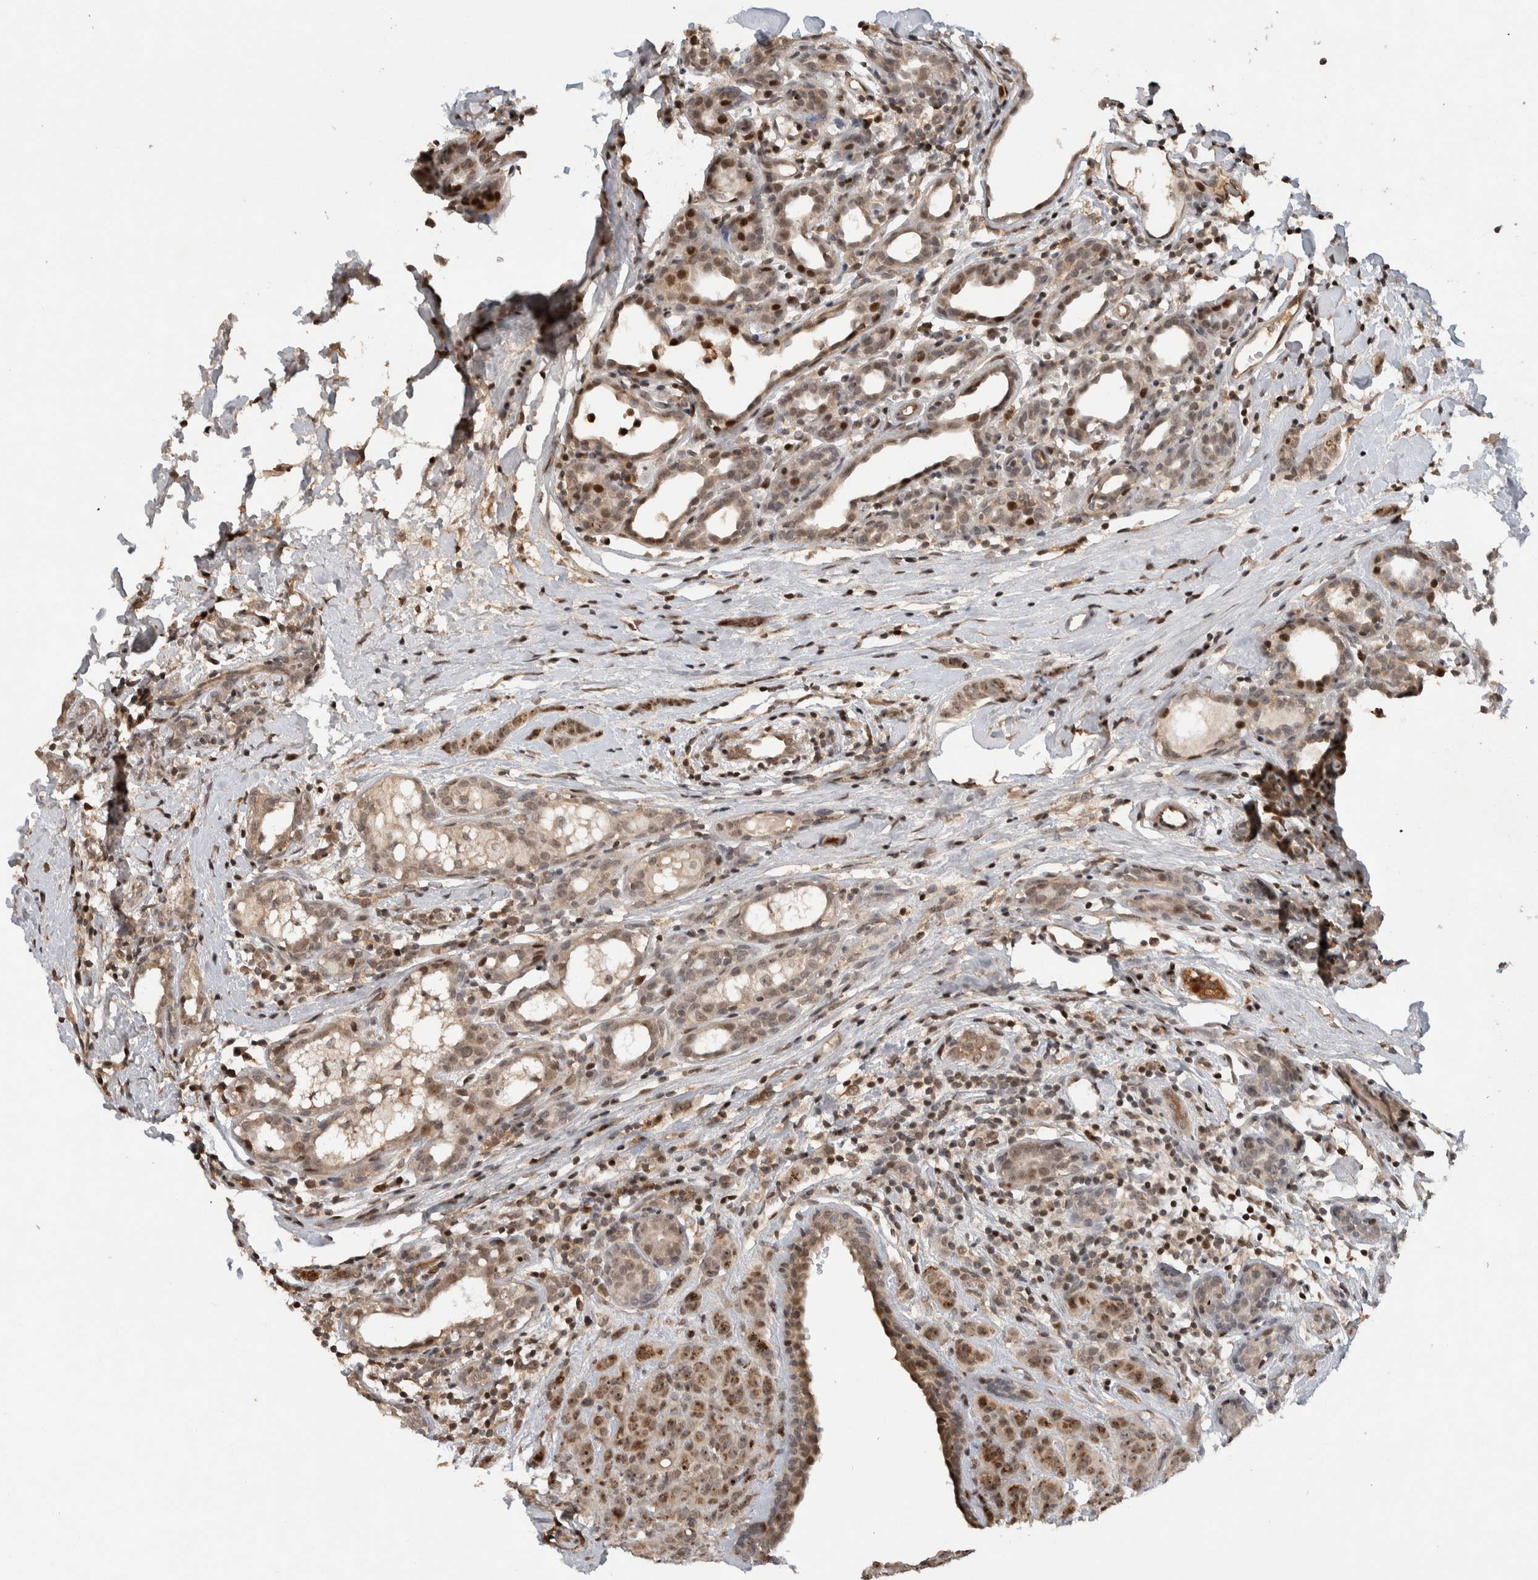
{"staining": {"intensity": "weak", "quantity": ">75%", "location": "nuclear"}, "tissue": "breast cancer", "cell_type": "Tumor cells", "image_type": "cancer", "snomed": [{"axis": "morphology", "description": "Normal tissue, NOS"}, {"axis": "morphology", "description": "Duct carcinoma"}, {"axis": "topography", "description": "Breast"}], "caption": "Immunohistochemistry (IHC) (DAB (3,3'-diaminobenzidine)) staining of human breast invasive ductal carcinoma shows weak nuclear protein staining in approximately >75% of tumor cells.", "gene": "ZNF521", "patient": {"sex": "female", "age": 40}}